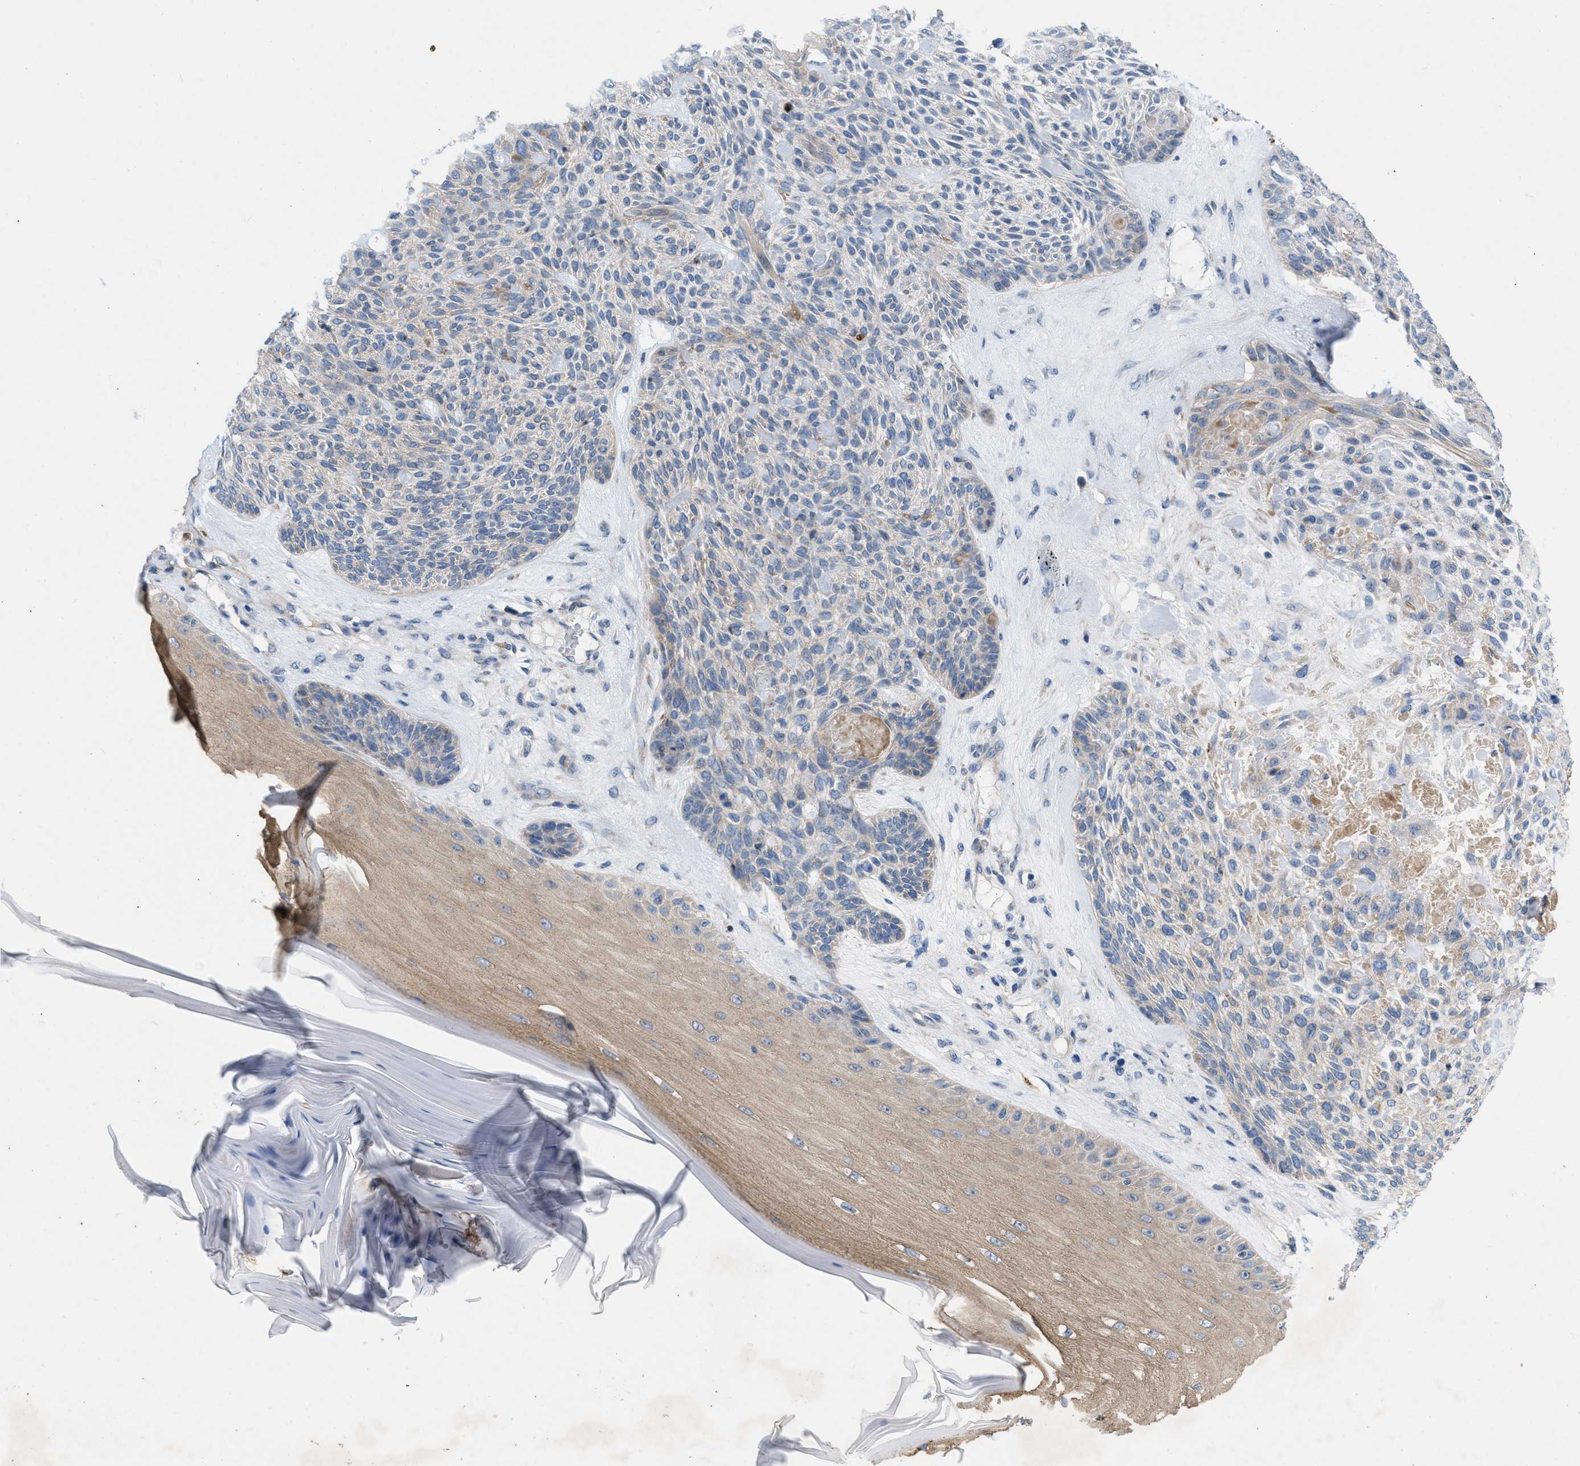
{"staining": {"intensity": "negative", "quantity": "none", "location": "none"}, "tissue": "skin cancer", "cell_type": "Tumor cells", "image_type": "cancer", "snomed": [{"axis": "morphology", "description": "Basal cell carcinoma"}, {"axis": "topography", "description": "Skin"}], "caption": "Tumor cells show no significant expression in skin basal cell carcinoma. Nuclei are stained in blue.", "gene": "PLPPR5", "patient": {"sex": "male", "age": 55}}